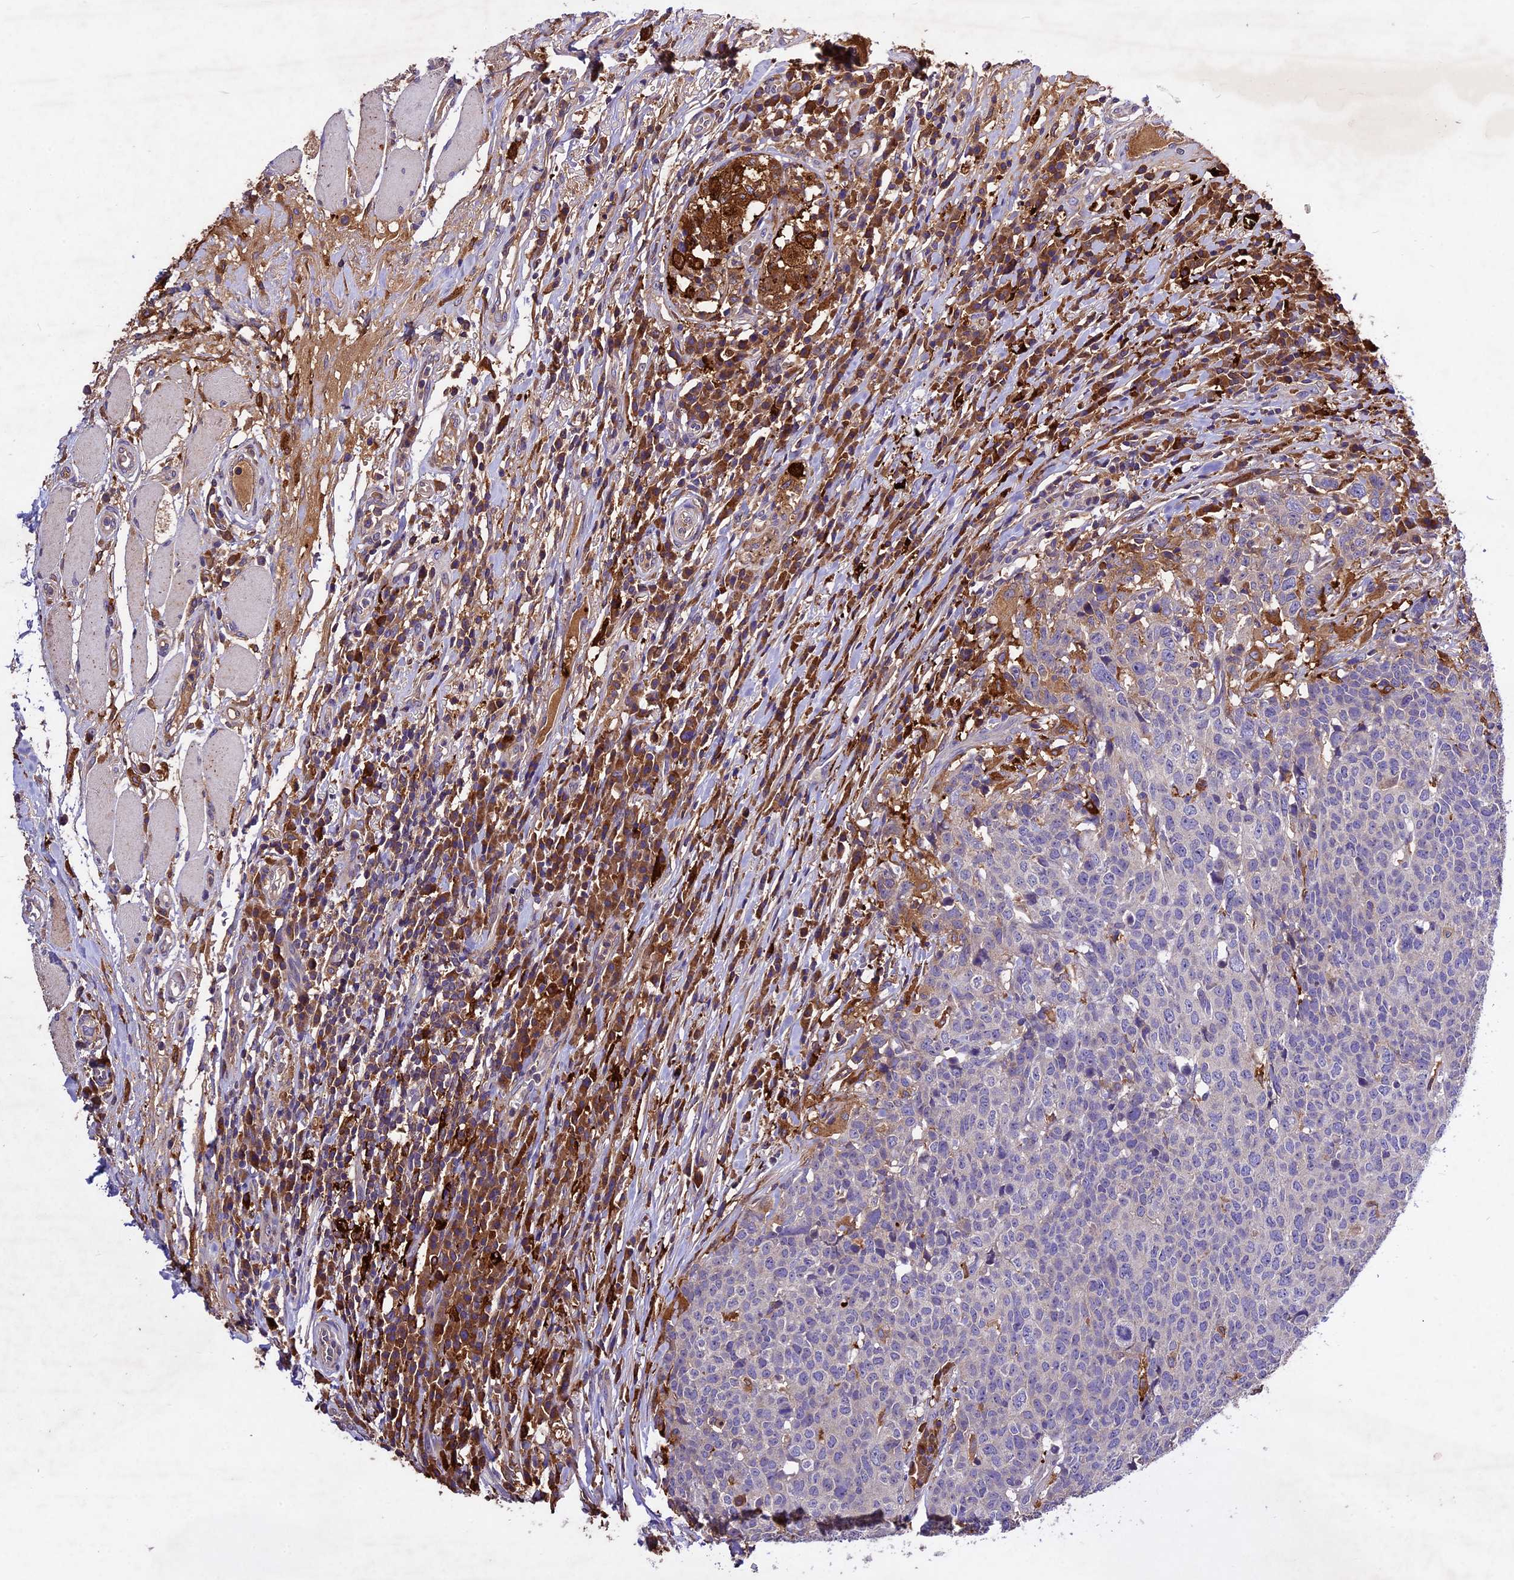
{"staining": {"intensity": "negative", "quantity": "none", "location": "none"}, "tissue": "head and neck cancer", "cell_type": "Tumor cells", "image_type": "cancer", "snomed": [{"axis": "morphology", "description": "Squamous cell carcinoma, NOS"}, {"axis": "topography", "description": "Head-Neck"}], "caption": "Immunohistochemistry micrograph of neoplastic tissue: human squamous cell carcinoma (head and neck) stained with DAB (3,3'-diaminobenzidine) shows no significant protein expression in tumor cells.", "gene": "CILP2", "patient": {"sex": "male", "age": 66}}